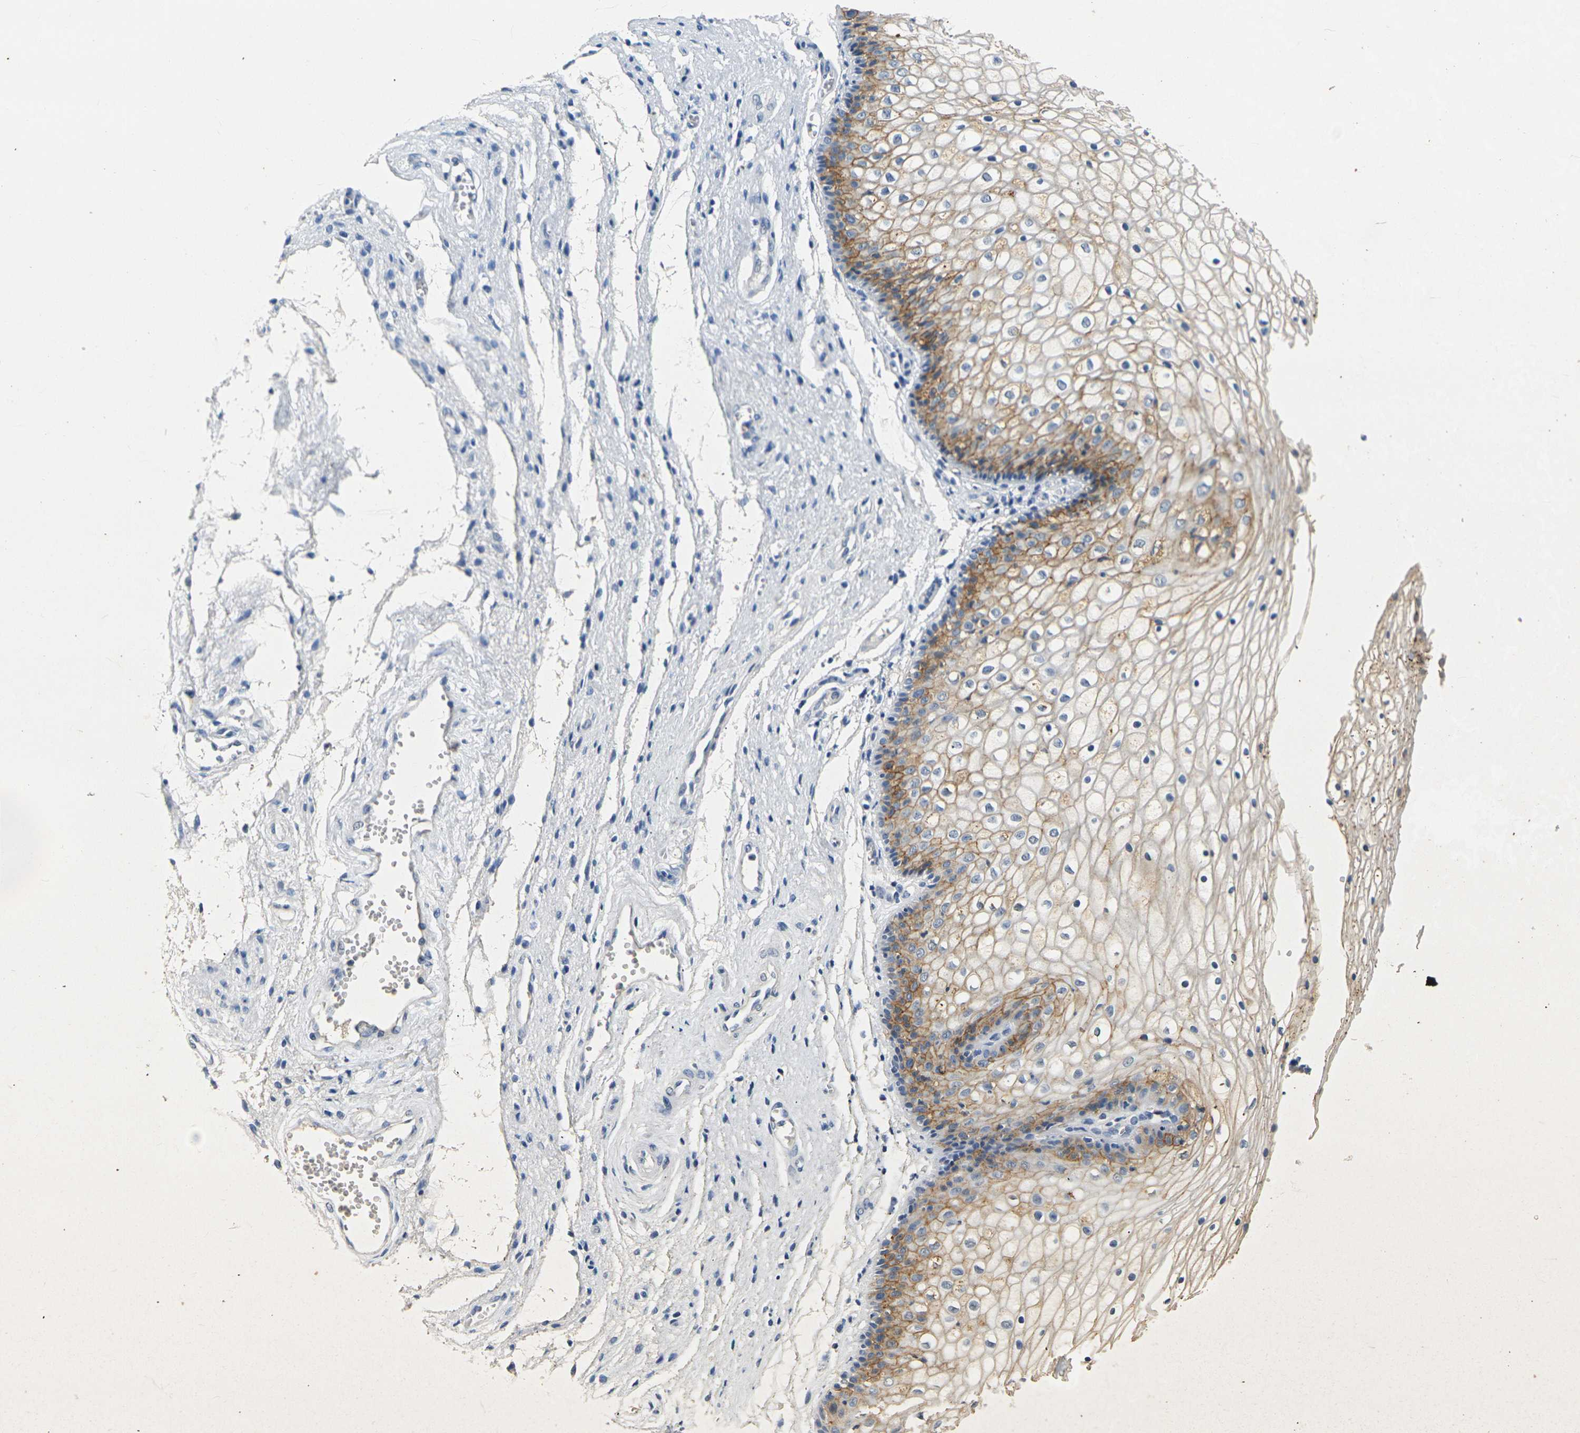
{"staining": {"intensity": "moderate", "quantity": "25%-75%", "location": "cytoplasmic/membranous"}, "tissue": "vagina", "cell_type": "Squamous epithelial cells", "image_type": "normal", "snomed": [{"axis": "morphology", "description": "Normal tissue, NOS"}, {"axis": "topography", "description": "Vagina"}], "caption": "Immunohistochemical staining of normal human vagina displays 25%-75% levels of moderate cytoplasmic/membranous protein expression in about 25%-75% of squamous epithelial cells.", "gene": "CLDN7", "patient": {"sex": "female", "age": 34}}